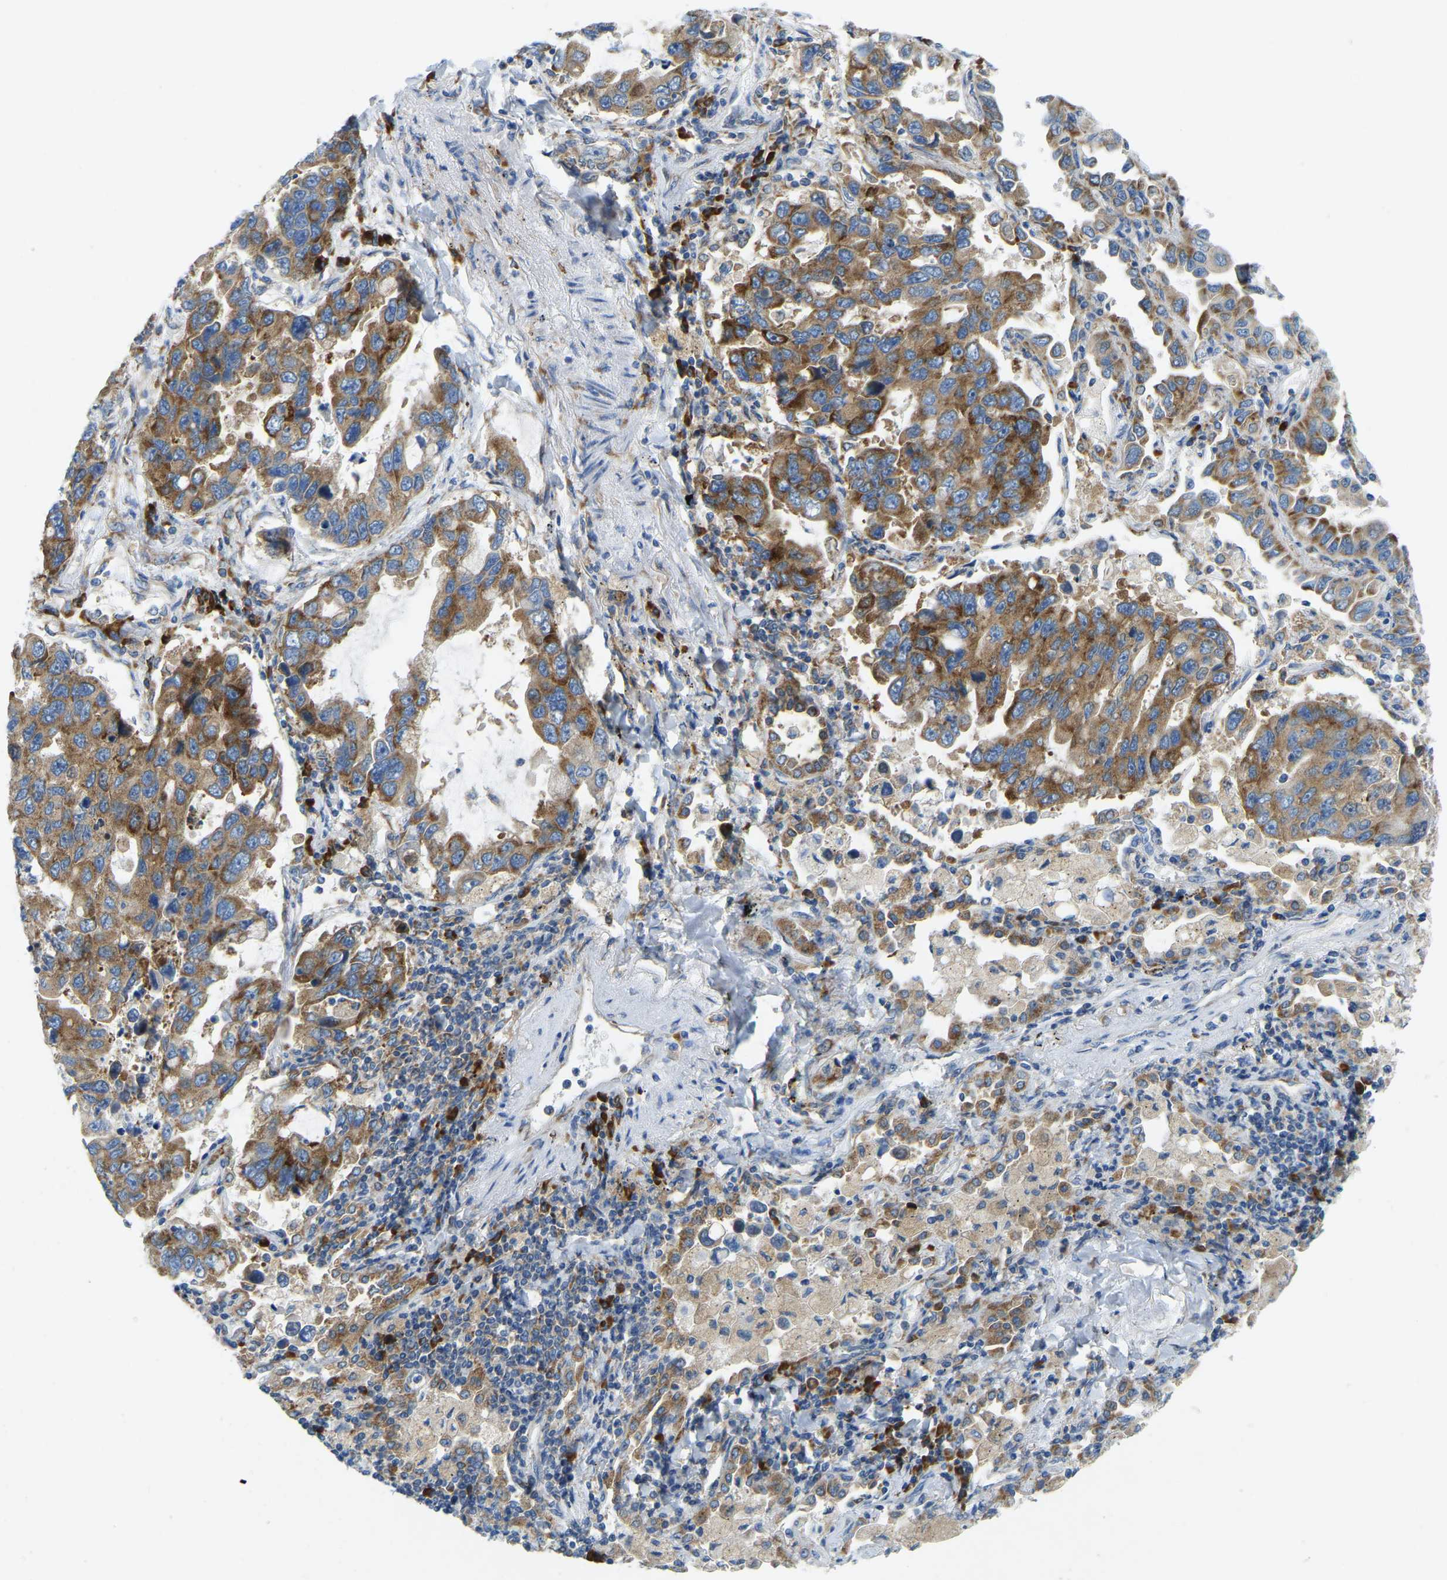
{"staining": {"intensity": "moderate", "quantity": ">75%", "location": "cytoplasmic/membranous"}, "tissue": "lung cancer", "cell_type": "Tumor cells", "image_type": "cancer", "snomed": [{"axis": "morphology", "description": "Adenocarcinoma, NOS"}, {"axis": "topography", "description": "Lung"}], "caption": "Immunohistochemical staining of lung adenocarcinoma exhibits moderate cytoplasmic/membranous protein expression in approximately >75% of tumor cells.", "gene": "SND1", "patient": {"sex": "male", "age": 64}}